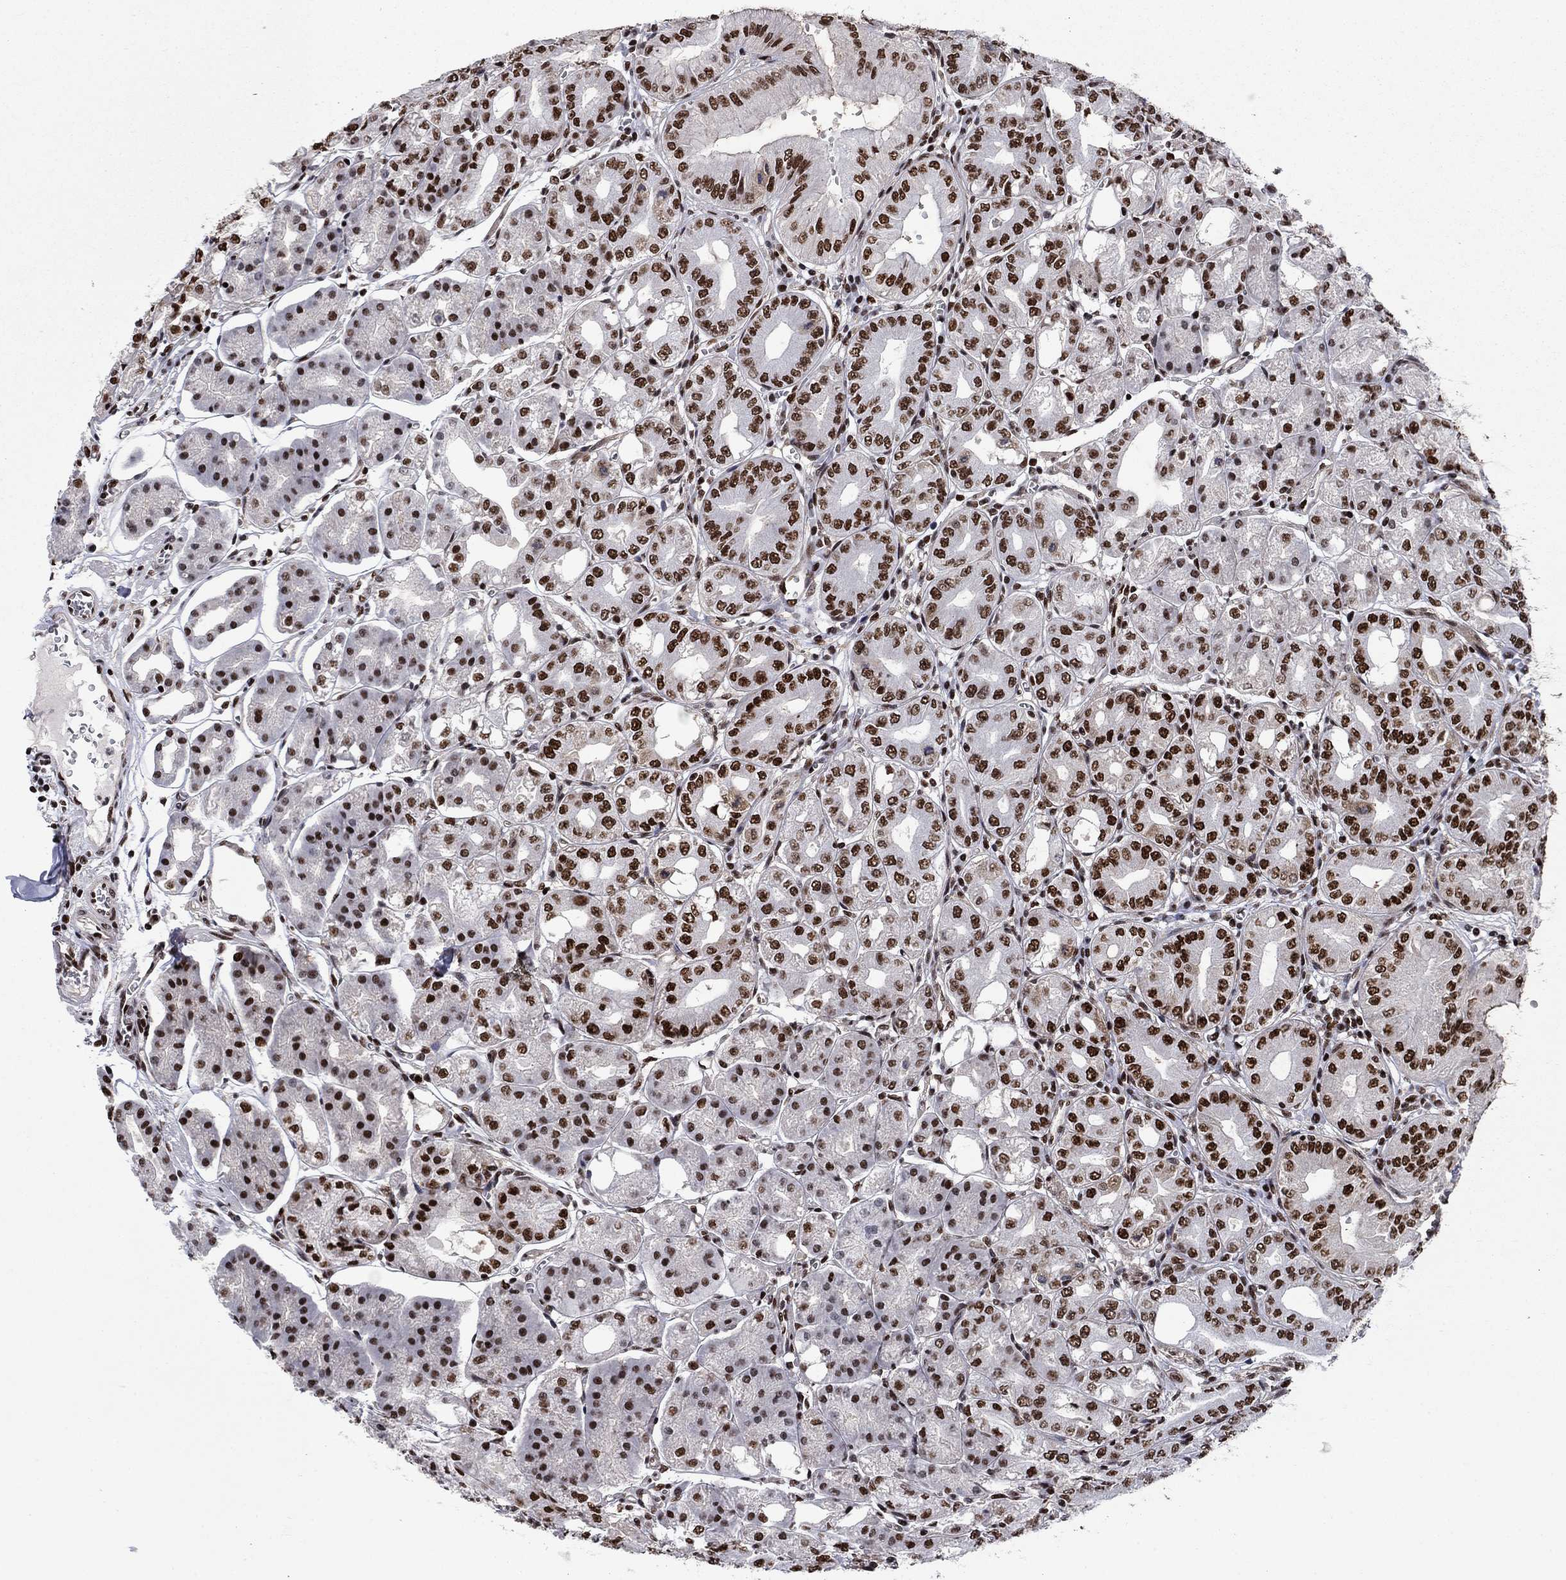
{"staining": {"intensity": "strong", "quantity": ">75%", "location": "nuclear"}, "tissue": "stomach", "cell_type": "Glandular cells", "image_type": "normal", "snomed": [{"axis": "morphology", "description": "Normal tissue, NOS"}, {"axis": "topography", "description": "Stomach, lower"}], "caption": "Immunohistochemistry photomicrograph of unremarkable stomach: human stomach stained using IHC exhibits high levels of strong protein expression localized specifically in the nuclear of glandular cells, appearing as a nuclear brown color.", "gene": "RPRD1B", "patient": {"sex": "male", "age": 71}}